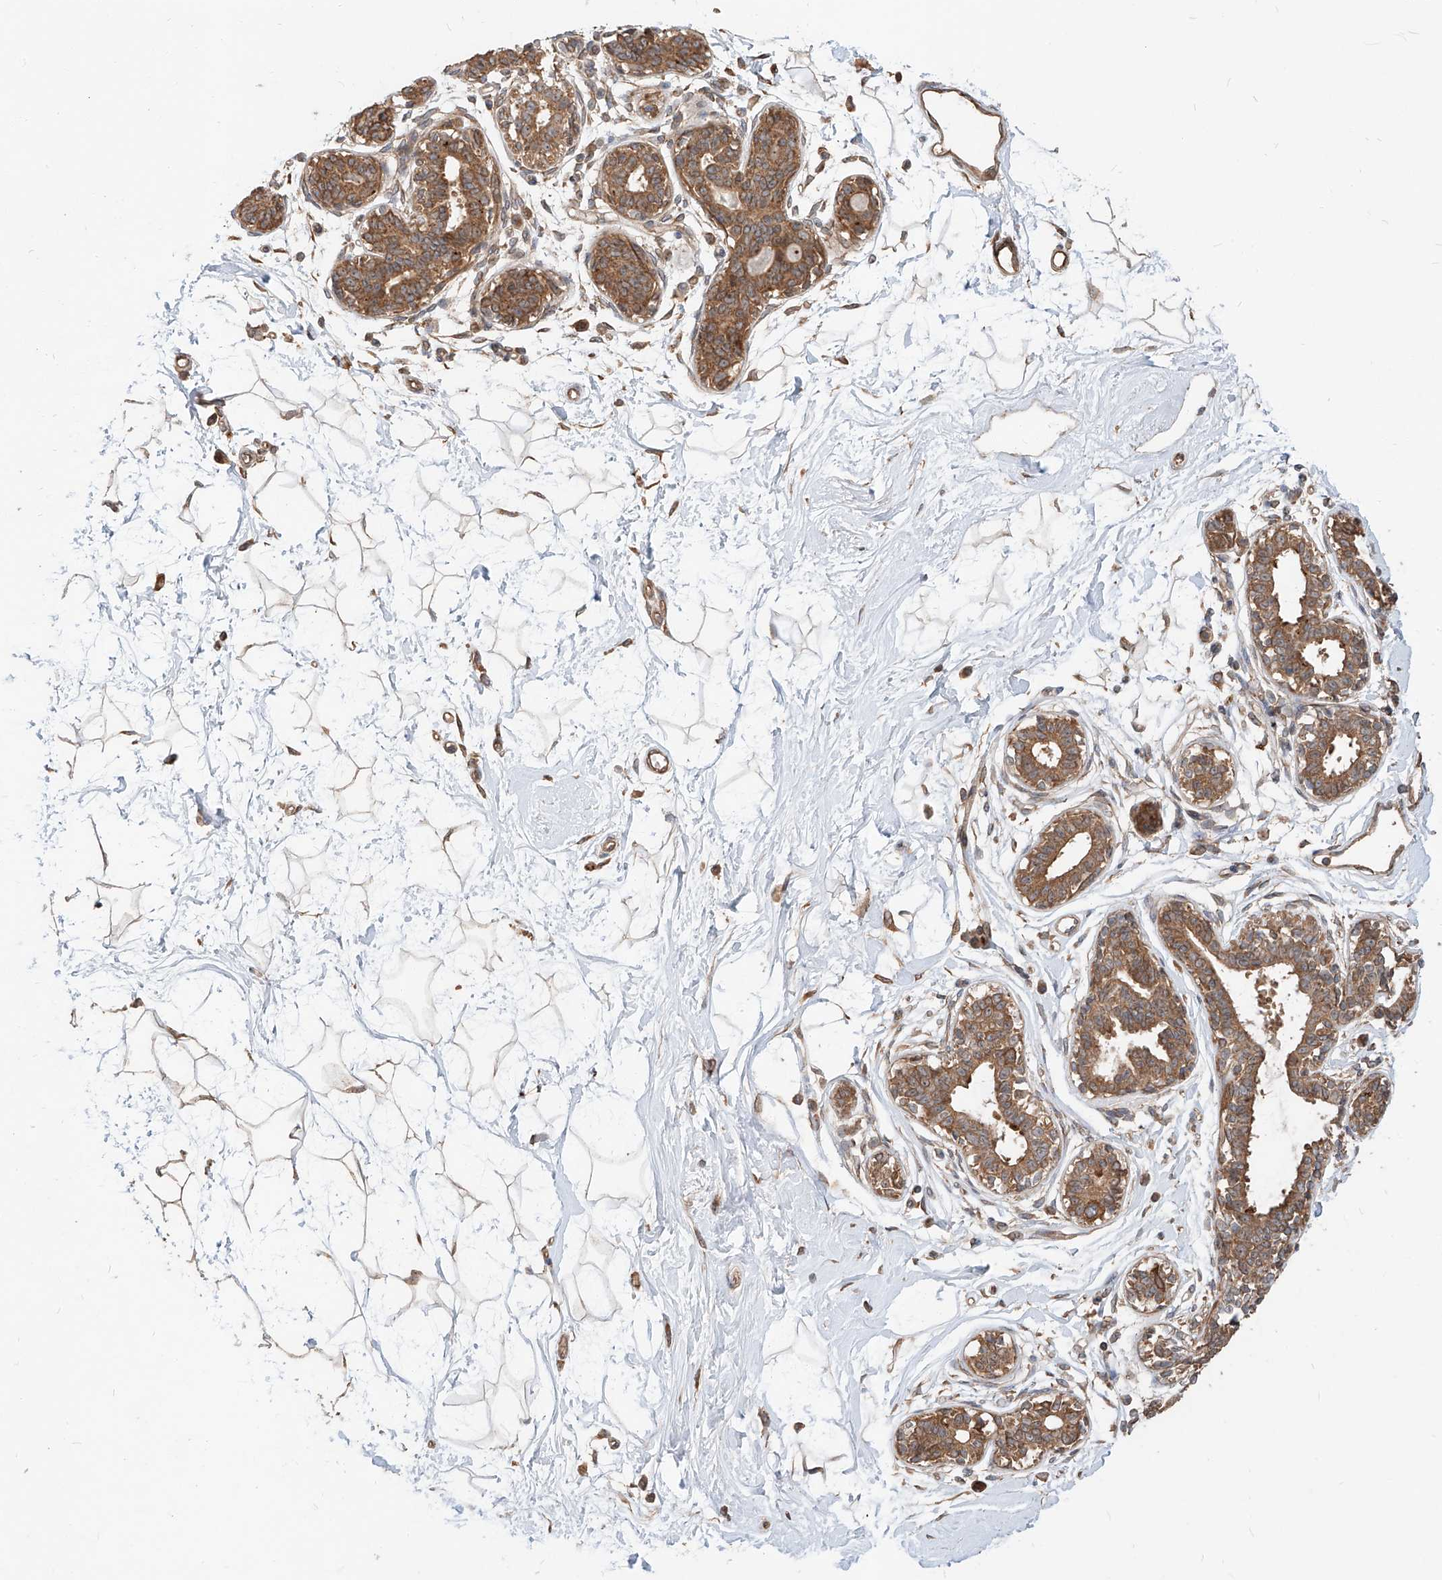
{"staining": {"intensity": "weak", "quantity": "25%-75%", "location": "cytoplasmic/membranous"}, "tissue": "breast", "cell_type": "Adipocytes", "image_type": "normal", "snomed": [{"axis": "morphology", "description": "Normal tissue, NOS"}, {"axis": "topography", "description": "Breast"}], "caption": "Immunohistochemical staining of normal human breast displays weak cytoplasmic/membranous protein positivity in approximately 25%-75% of adipocytes.", "gene": "STX19", "patient": {"sex": "female", "age": 45}}